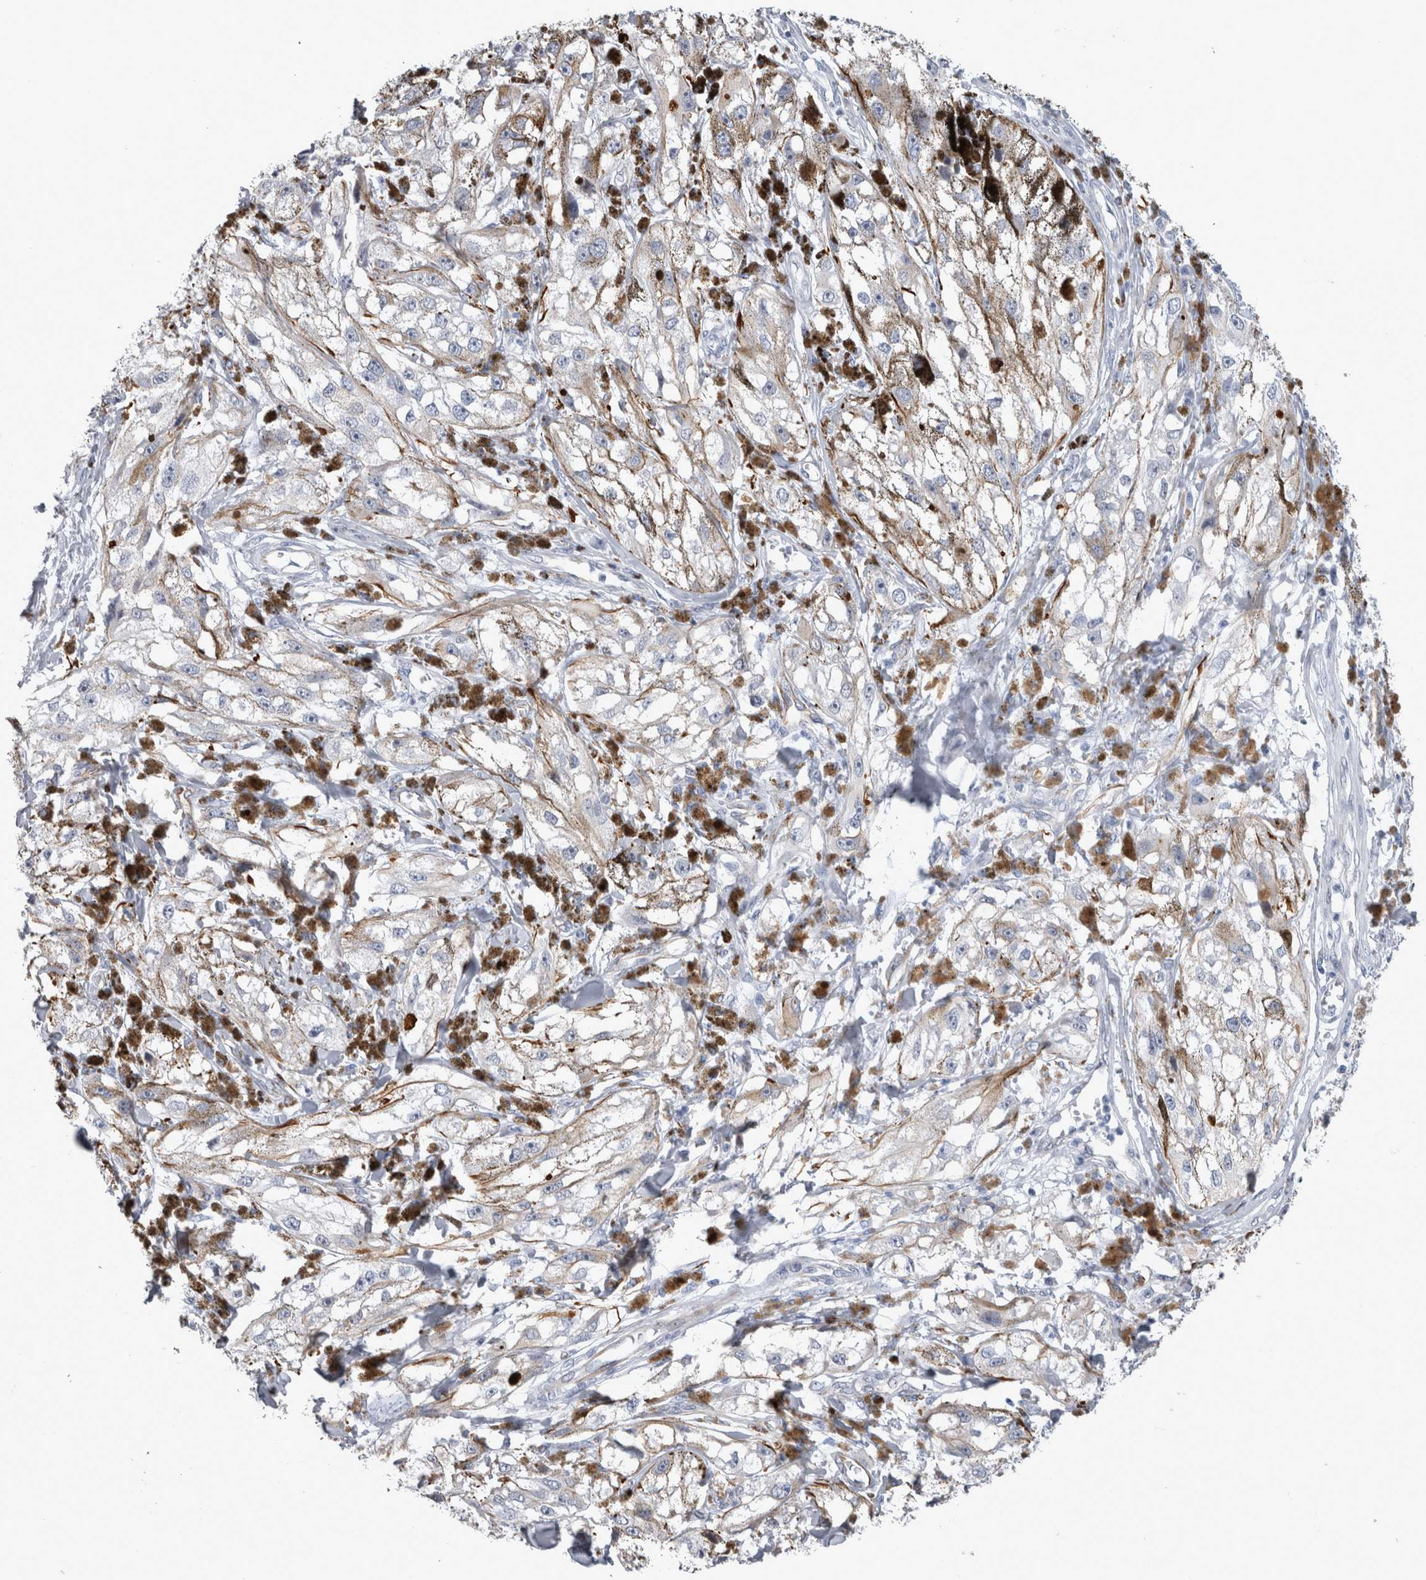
{"staining": {"intensity": "negative", "quantity": "none", "location": "none"}, "tissue": "melanoma", "cell_type": "Tumor cells", "image_type": "cancer", "snomed": [{"axis": "morphology", "description": "Malignant melanoma, NOS"}, {"axis": "topography", "description": "Skin"}], "caption": "There is no significant staining in tumor cells of melanoma. (Stains: DAB immunohistochemistry with hematoxylin counter stain, Microscopy: brightfield microscopy at high magnification).", "gene": "VWDE", "patient": {"sex": "male", "age": 88}}